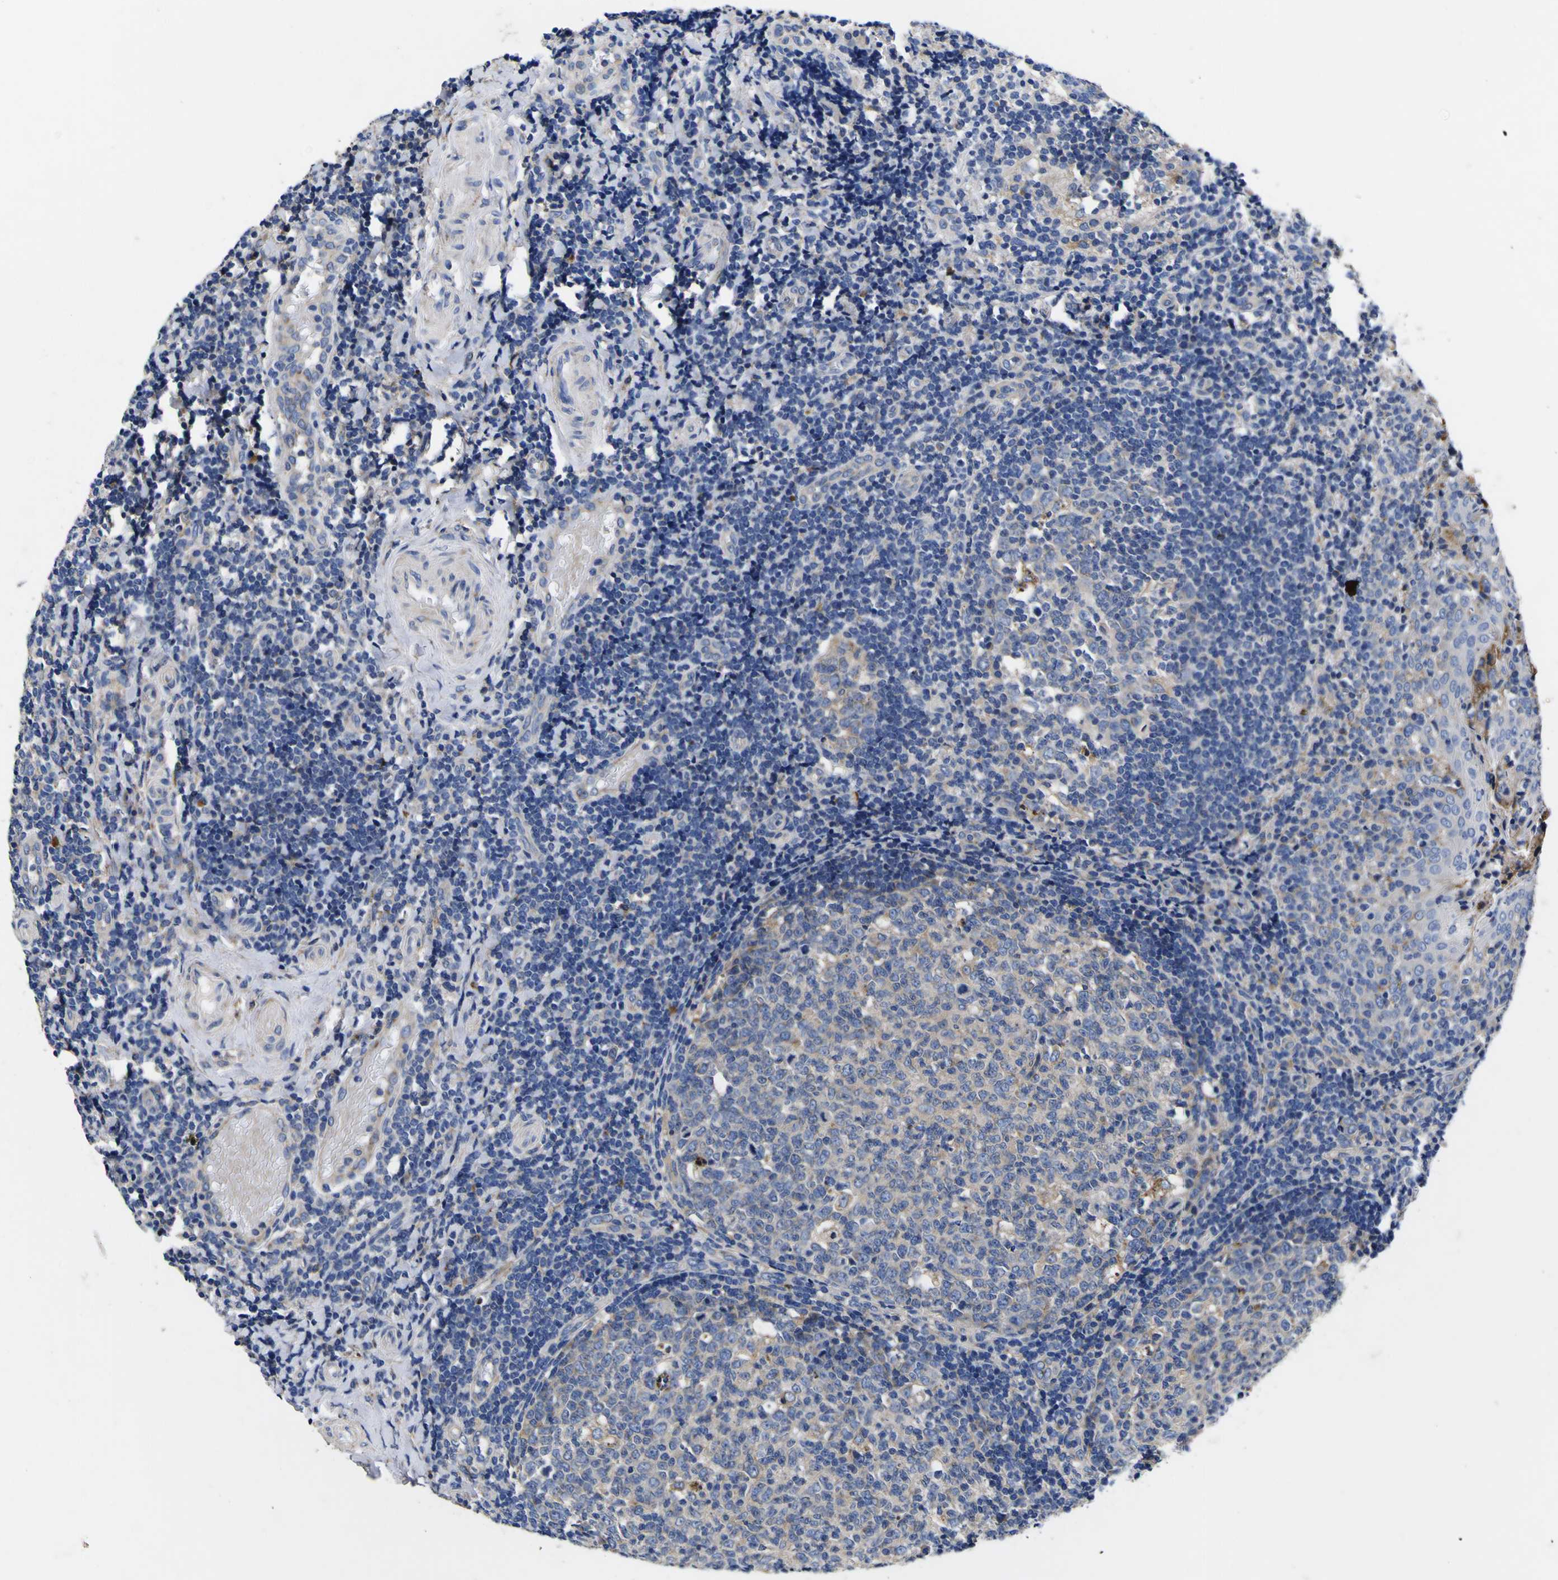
{"staining": {"intensity": "weak", "quantity": "<25%", "location": "cytoplasmic/membranous"}, "tissue": "tonsil", "cell_type": "Germinal center cells", "image_type": "normal", "snomed": [{"axis": "morphology", "description": "Normal tissue, NOS"}, {"axis": "topography", "description": "Tonsil"}], "caption": "Histopathology image shows no protein staining in germinal center cells of unremarkable tonsil.", "gene": "COA1", "patient": {"sex": "female", "age": 19}}